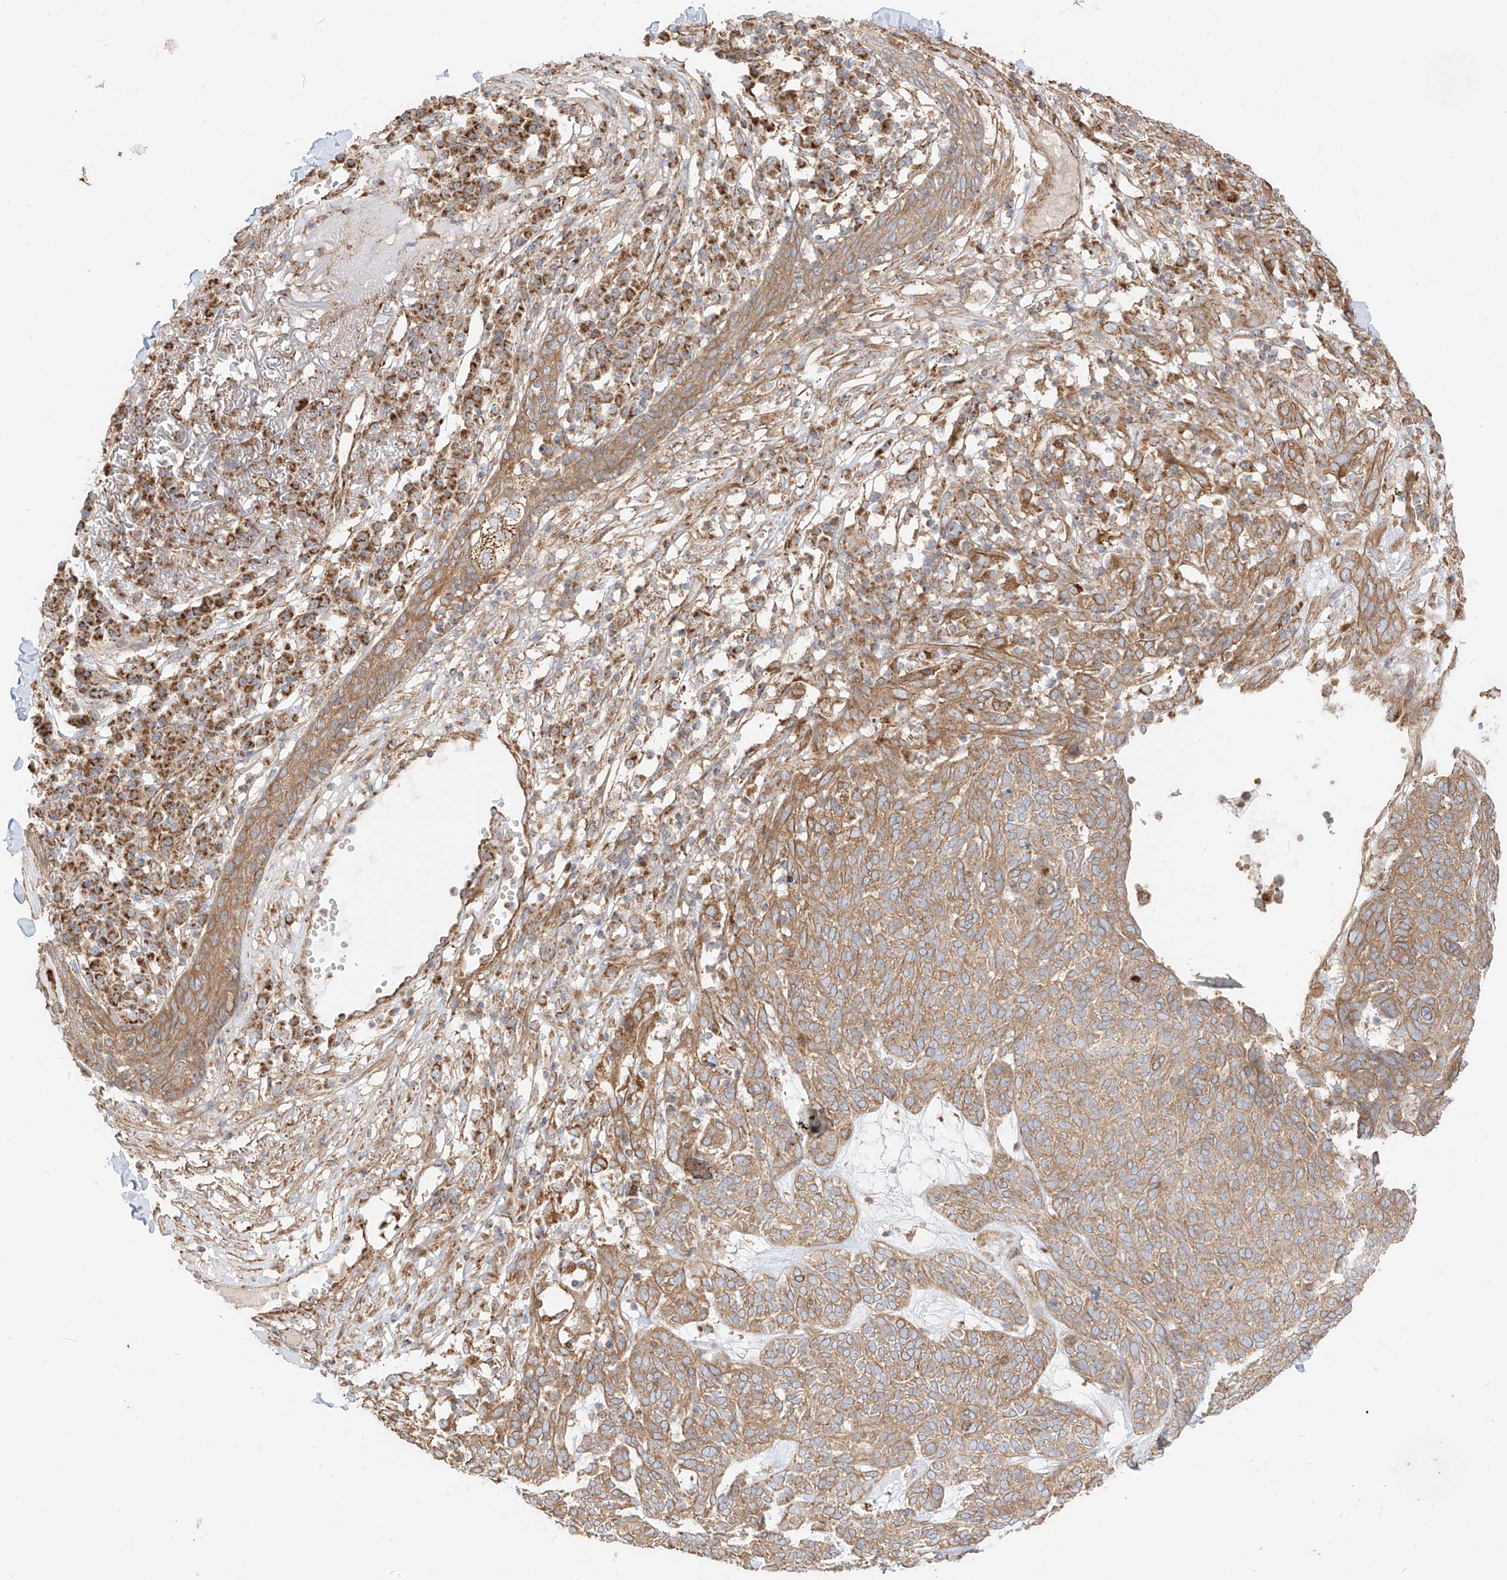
{"staining": {"intensity": "moderate", "quantity": ">75%", "location": "cytoplasmic/membranous"}, "tissue": "skin cancer", "cell_type": "Tumor cells", "image_type": "cancer", "snomed": [{"axis": "morphology", "description": "Squamous cell carcinoma, NOS"}, {"axis": "topography", "description": "Skin"}], "caption": "Moderate cytoplasmic/membranous staining for a protein is identified in about >75% of tumor cells of skin cancer using immunohistochemistry (IHC).", "gene": "PLCL1", "patient": {"sex": "female", "age": 90}}